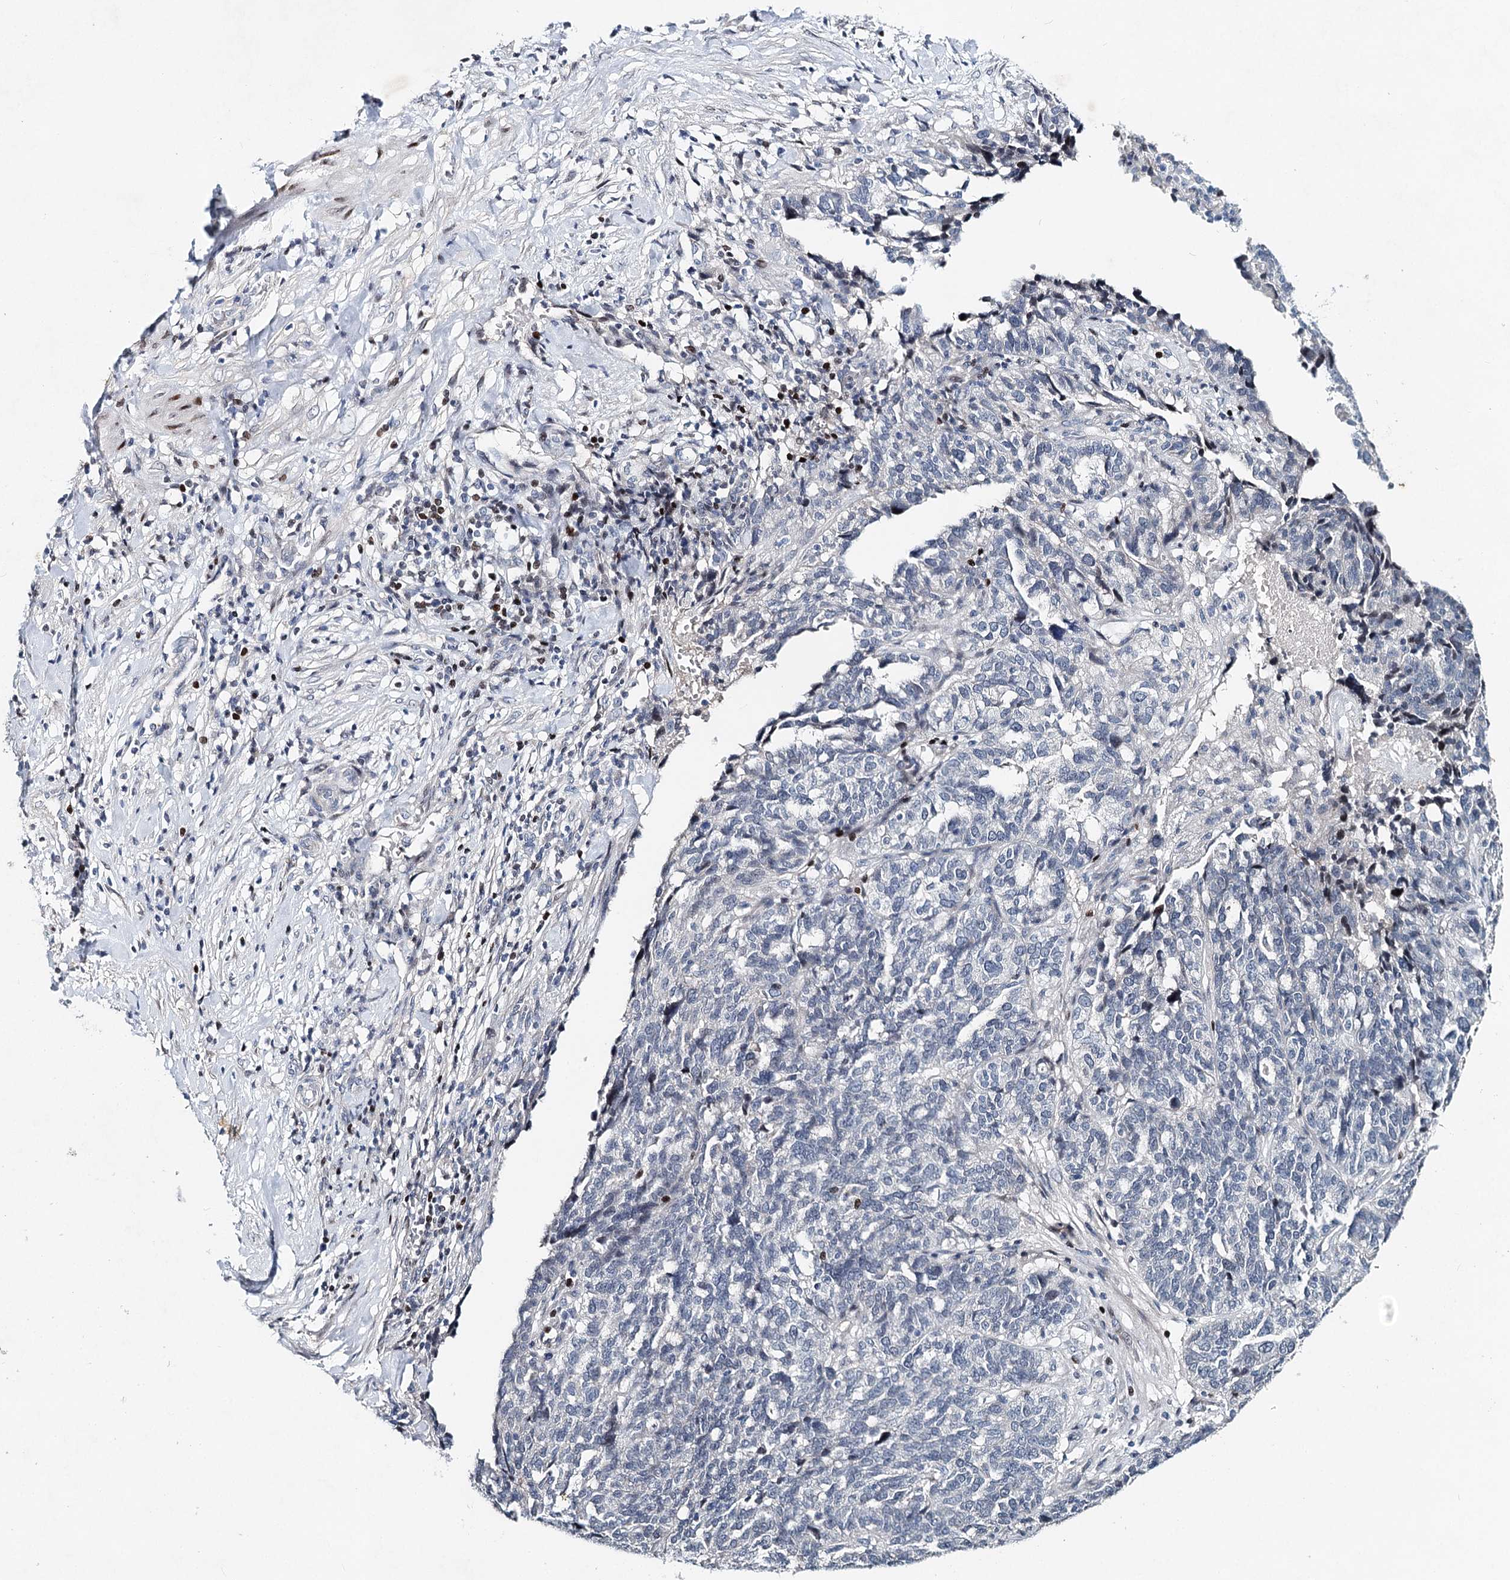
{"staining": {"intensity": "negative", "quantity": "none", "location": "none"}, "tissue": "ovarian cancer", "cell_type": "Tumor cells", "image_type": "cancer", "snomed": [{"axis": "morphology", "description": "Cystadenocarcinoma, serous, NOS"}, {"axis": "topography", "description": "Ovary"}], "caption": "IHC of human ovarian cancer demonstrates no staining in tumor cells.", "gene": "FRMD4A", "patient": {"sex": "female", "age": 59}}